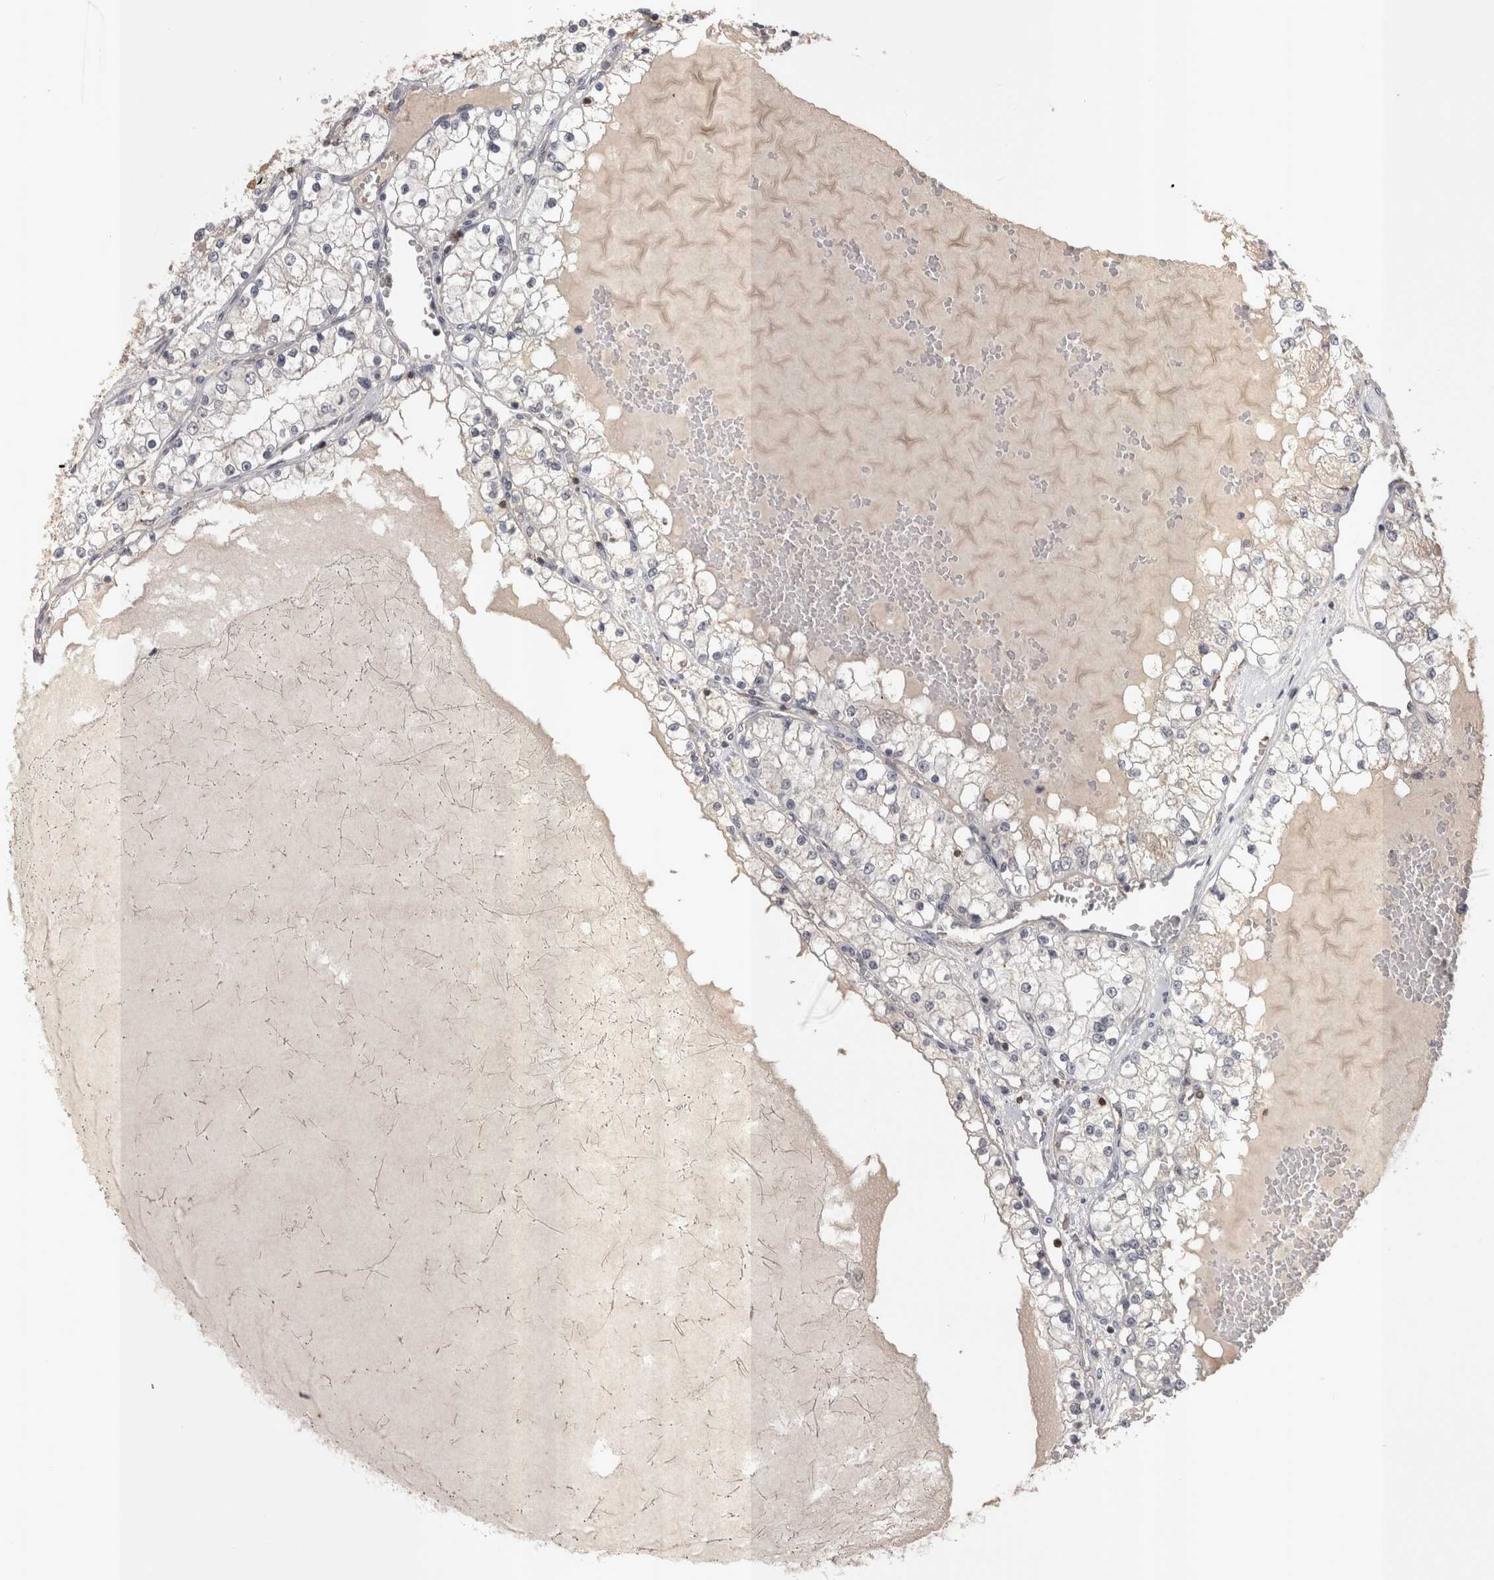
{"staining": {"intensity": "negative", "quantity": "none", "location": "none"}, "tissue": "renal cancer", "cell_type": "Tumor cells", "image_type": "cancer", "snomed": [{"axis": "morphology", "description": "Adenocarcinoma, NOS"}, {"axis": "topography", "description": "Kidney"}], "caption": "Immunohistochemical staining of human renal adenocarcinoma shows no significant expression in tumor cells. (Stains: DAB (3,3'-diaminobenzidine) immunohistochemistry with hematoxylin counter stain, Microscopy: brightfield microscopy at high magnification).", "gene": "SKAP1", "patient": {"sex": "male", "age": 68}}